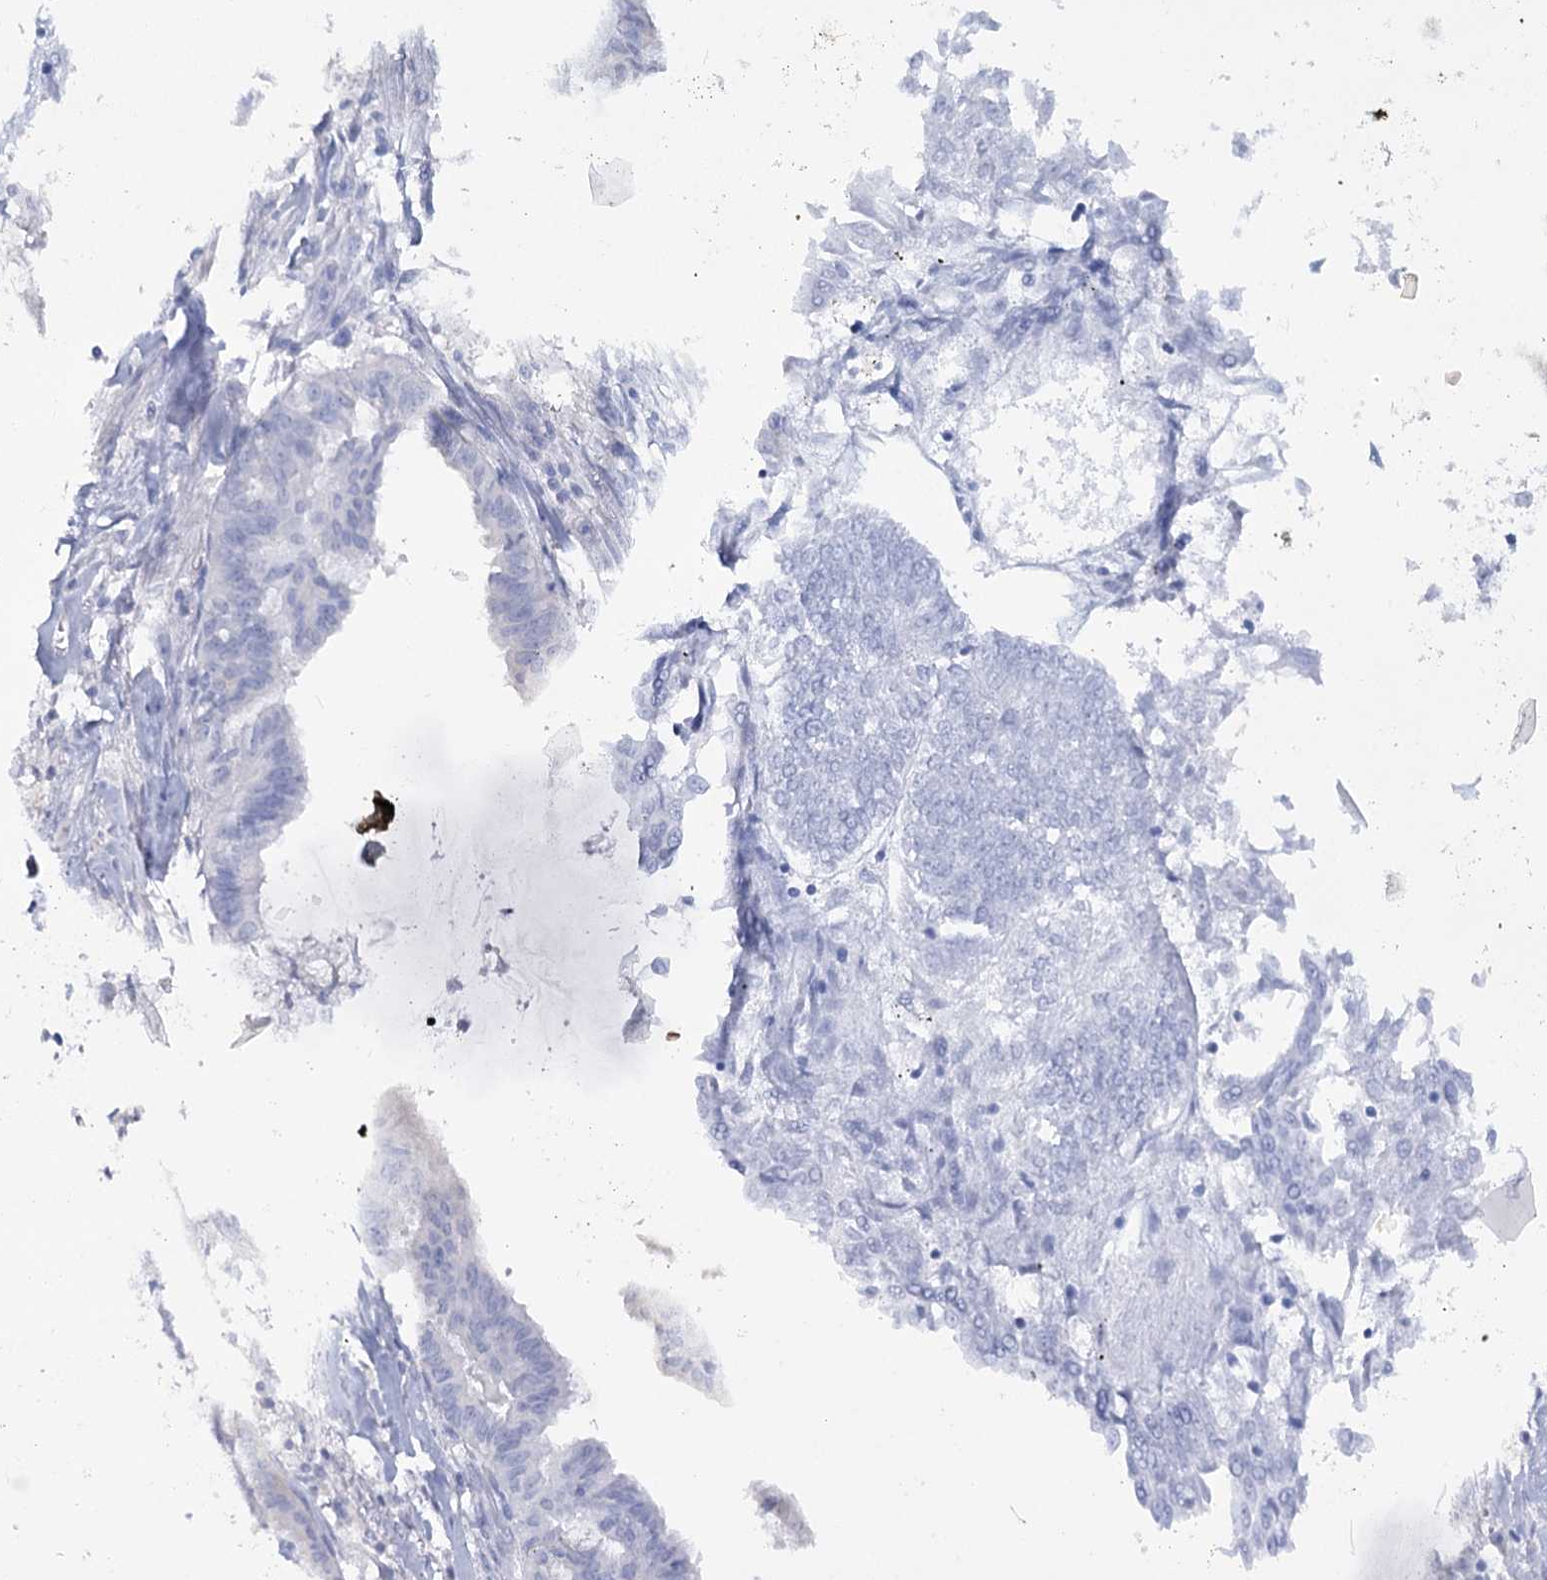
{"staining": {"intensity": "negative", "quantity": "none", "location": "none"}, "tissue": "endometrial cancer", "cell_type": "Tumor cells", "image_type": "cancer", "snomed": [{"axis": "morphology", "description": "Adenocarcinoma, NOS"}, {"axis": "topography", "description": "Endometrium"}], "caption": "Tumor cells show no significant protein positivity in endometrial cancer (adenocarcinoma).", "gene": "RNF186", "patient": {"sex": "female", "age": 86}}